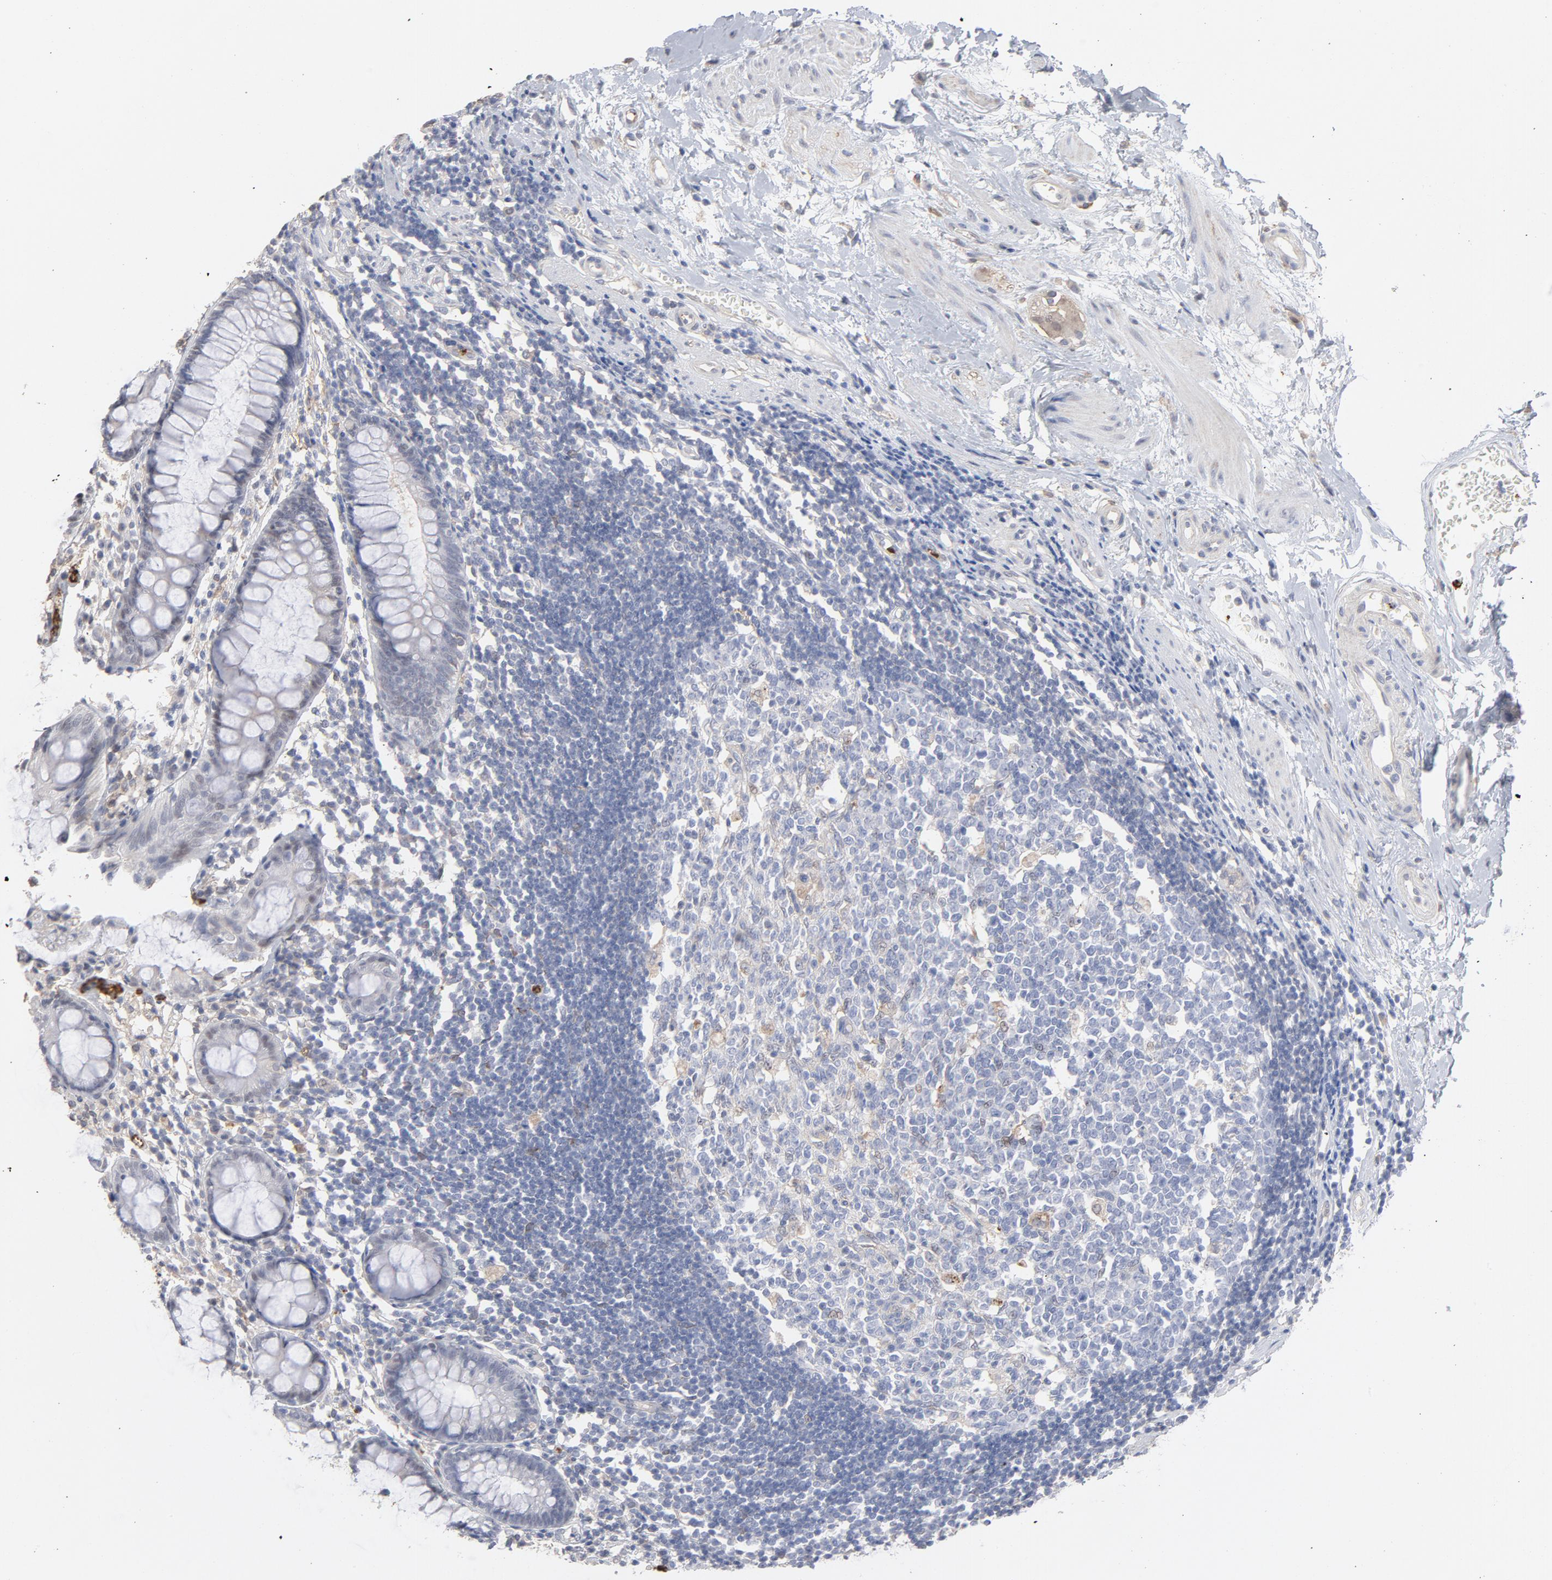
{"staining": {"intensity": "weak", "quantity": "25%-75%", "location": "nuclear"}, "tissue": "rectum", "cell_type": "Glandular cells", "image_type": "normal", "snomed": [{"axis": "morphology", "description": "Normal tissue, NOS"}, {"axis": "topography", "description": "Rectum"}], "caption": "Normal rectum was stained to show a protein in brown. There is low levels of weak nuclear expression in about 25%-75% of glandular cells. The staining was performed using DAB (3,3'-diaminobenzidine) to visualize the protein expression in brown, while the nuclei were stained in blue with hematoxylin (Magnification: 20x).", "gene": "PNMA1", "patient": {"sex": "female", "age": 66}}